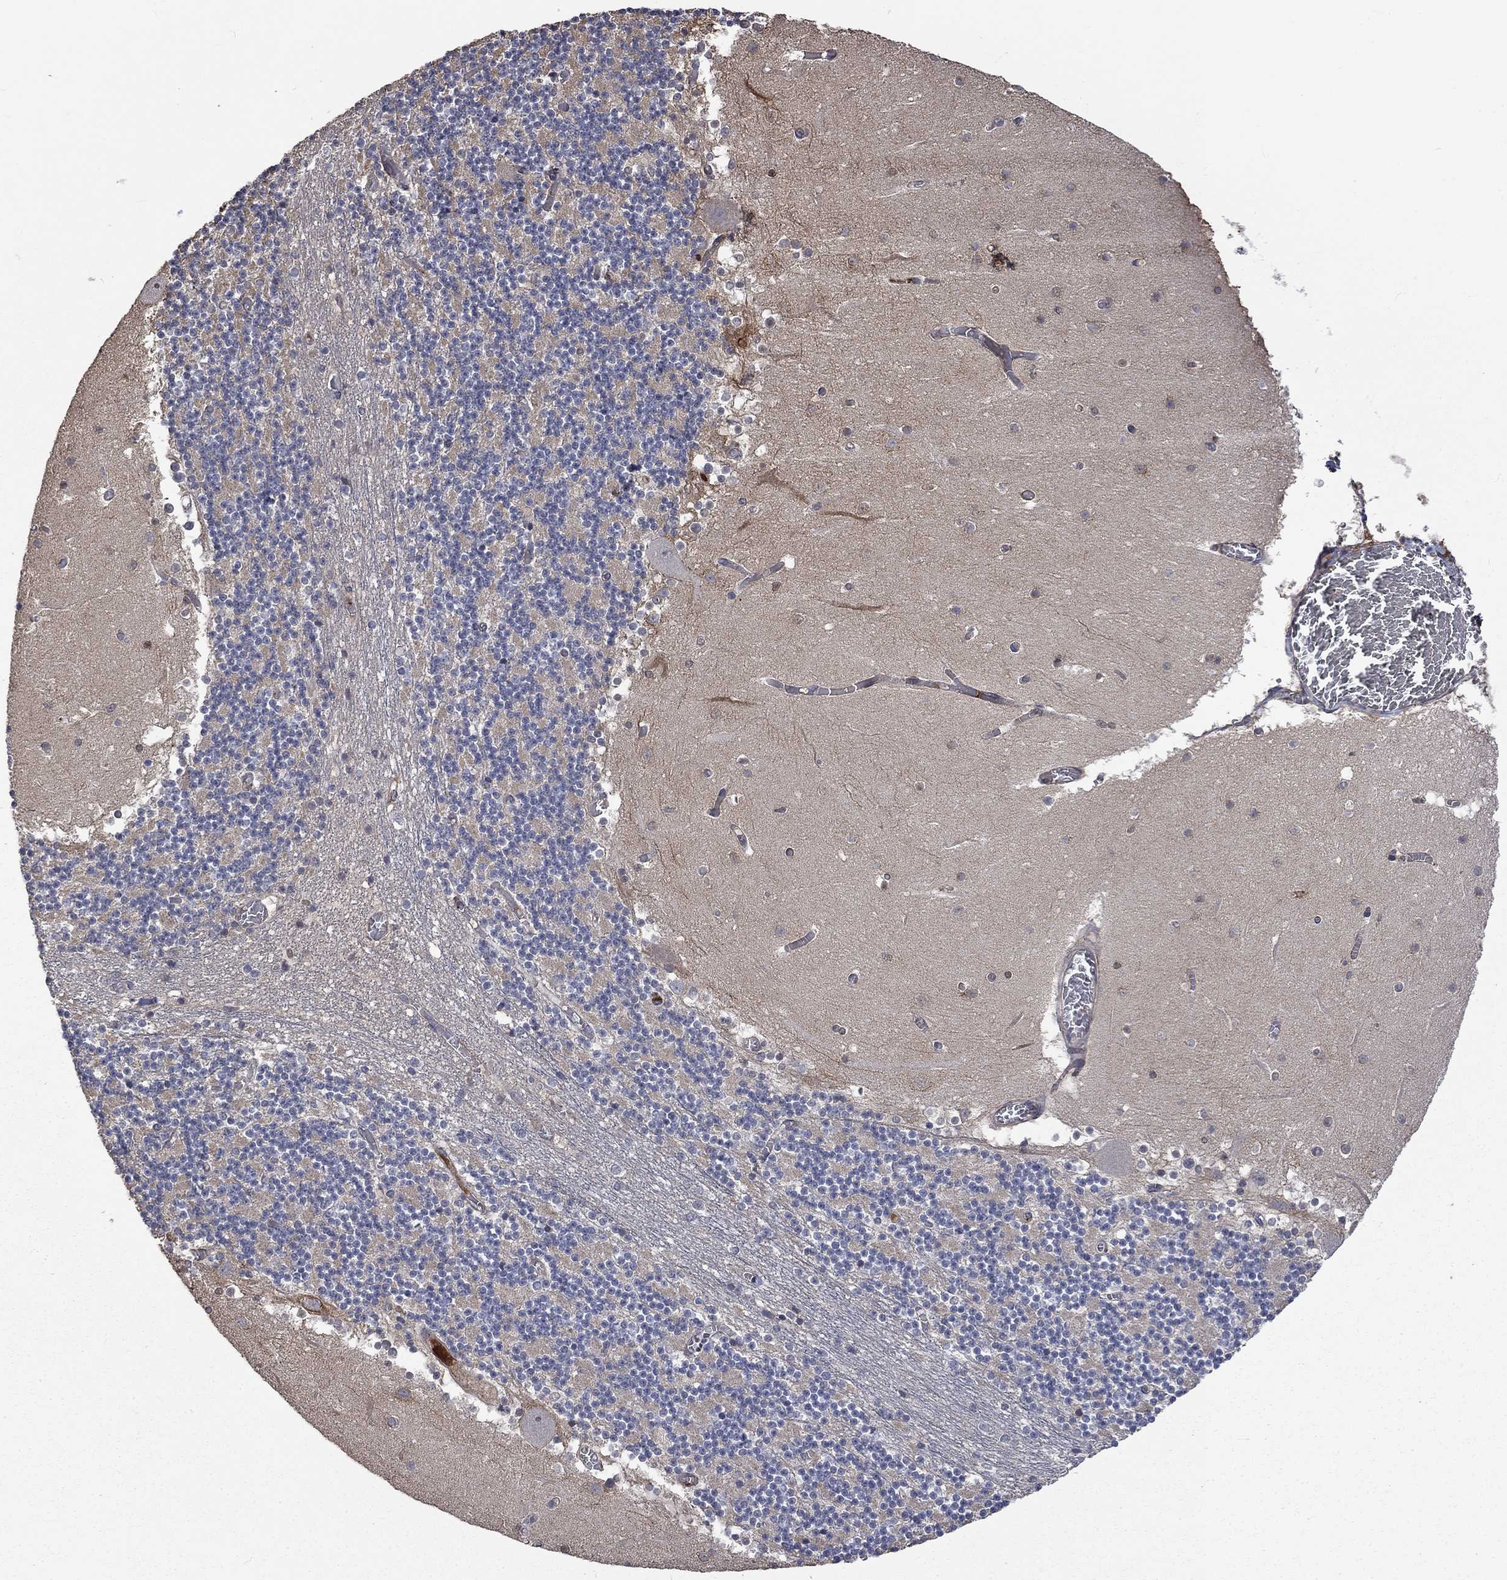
{"staining": {"intensity": "moderate", "quantity": "<25%", "location": "cytoplasmic/membranous"}, "tissue": "cerebellum", "cell_type": "Cells in granular layer", "image_type": "normal", "snomed": [{"axis": "morphology", "description": "Normal tissue, NOS"}, {"axis": "topography", "description": "Cerebellum"}], "caption": "DAB immunohistochemical staining of benign human cerebellum exhibits moderate cytoplasmic/membranous protein staining in about <25% of cells in granular layer.", "gene": "VCAN", "patient": {"sex": "female", "age": 28}}